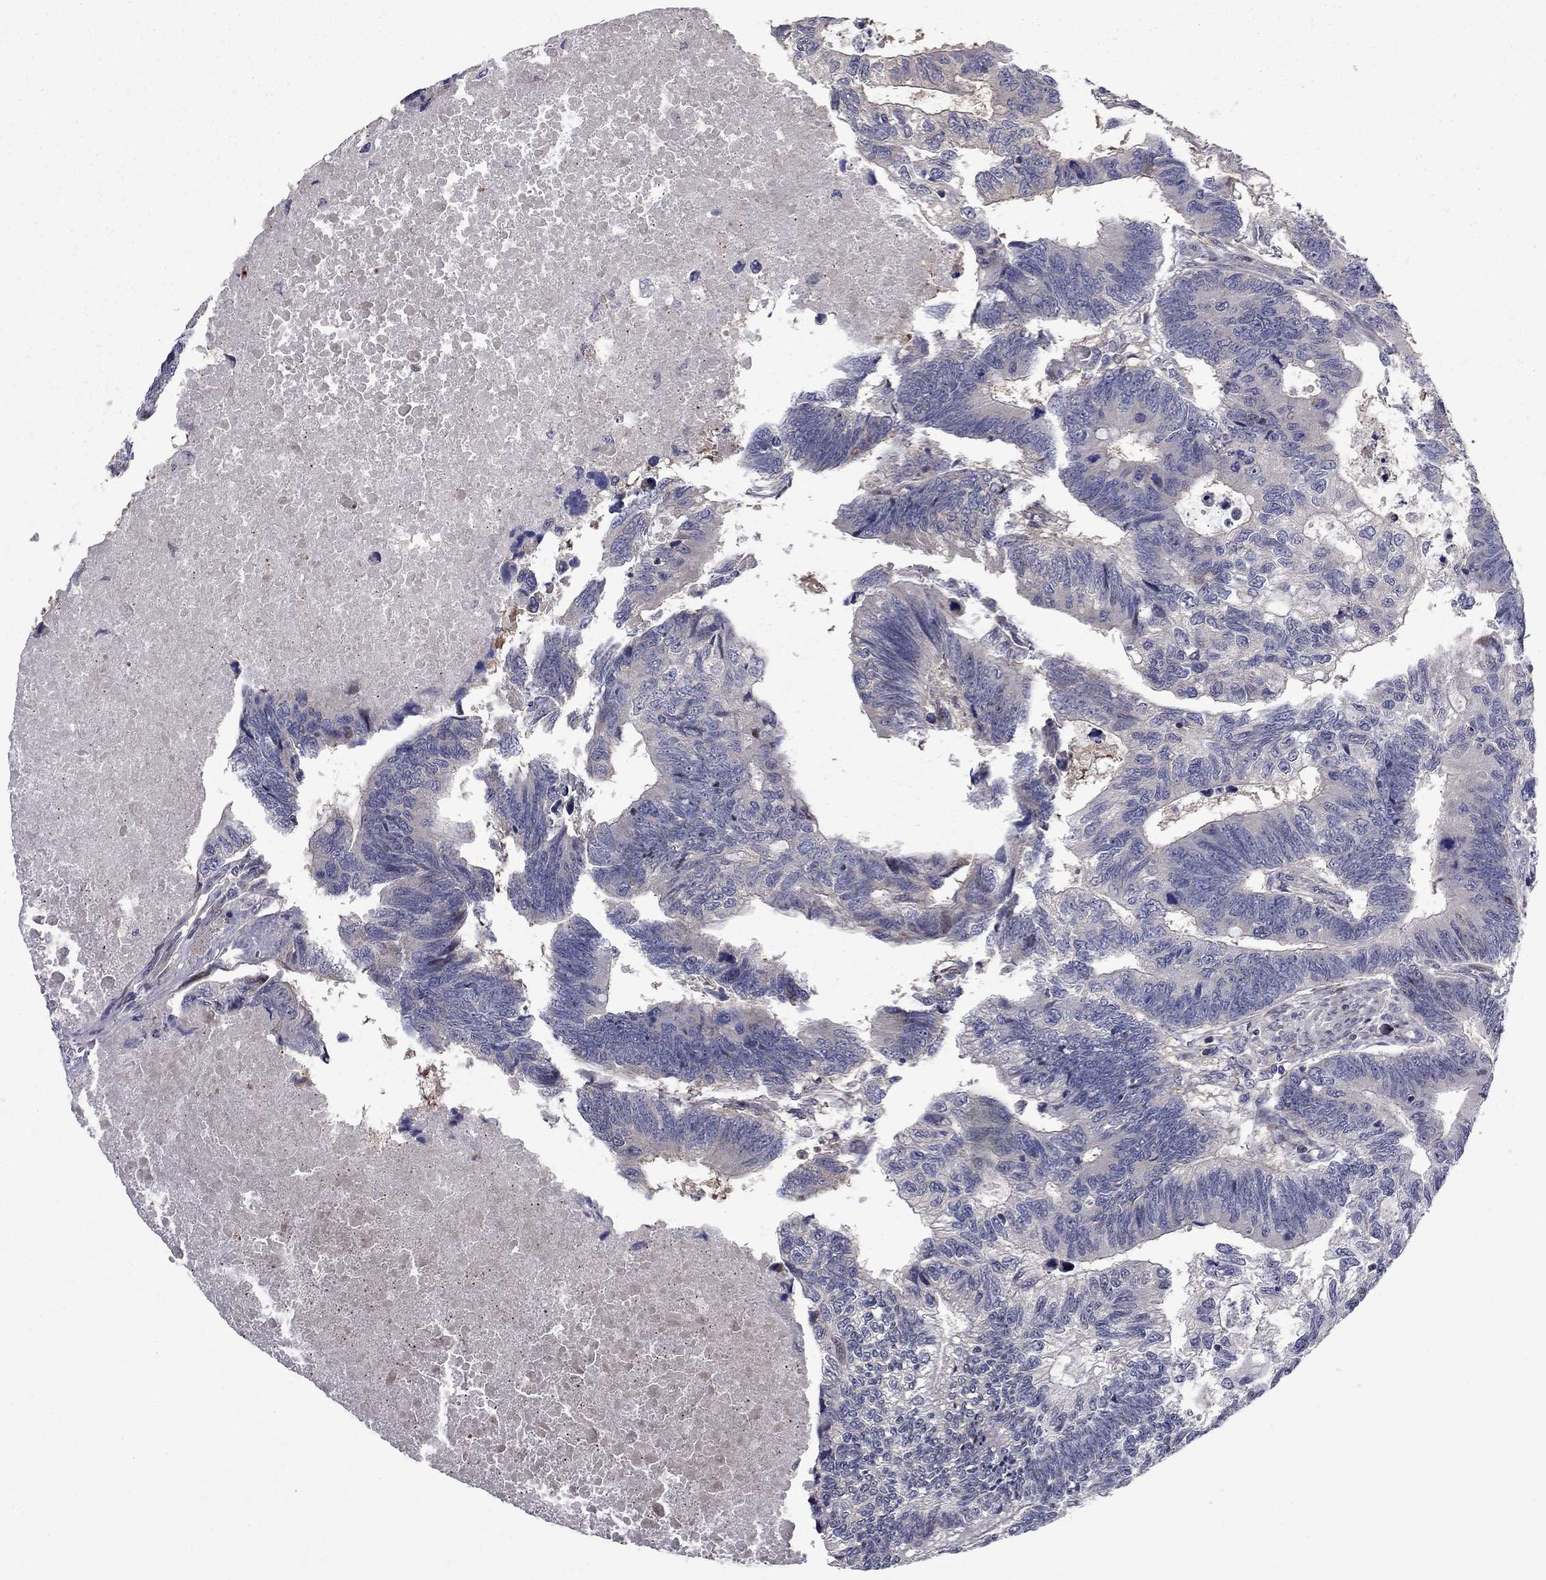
{"staining": {"intensity": "moderate", "quantity": "<25%", "location": "nuclear"}, "tissue": "colorectal cancer", "cell_type": "Tumor cells", "image_type": "cancer", "snomed": [{"axis": "morphology", "description": "Adenocarcinoma, NOS"}, {"axis": "topography", "description": "Colon"}], "caption": "Colorectal cancer (adenocarcinoma) was stained to show a protein in brown. There is low levels of moderate nuclear expression in approximately <25% of tumor cells.", "gene": "DUSP7", "patient": {"sex": "female", "age": 77}}